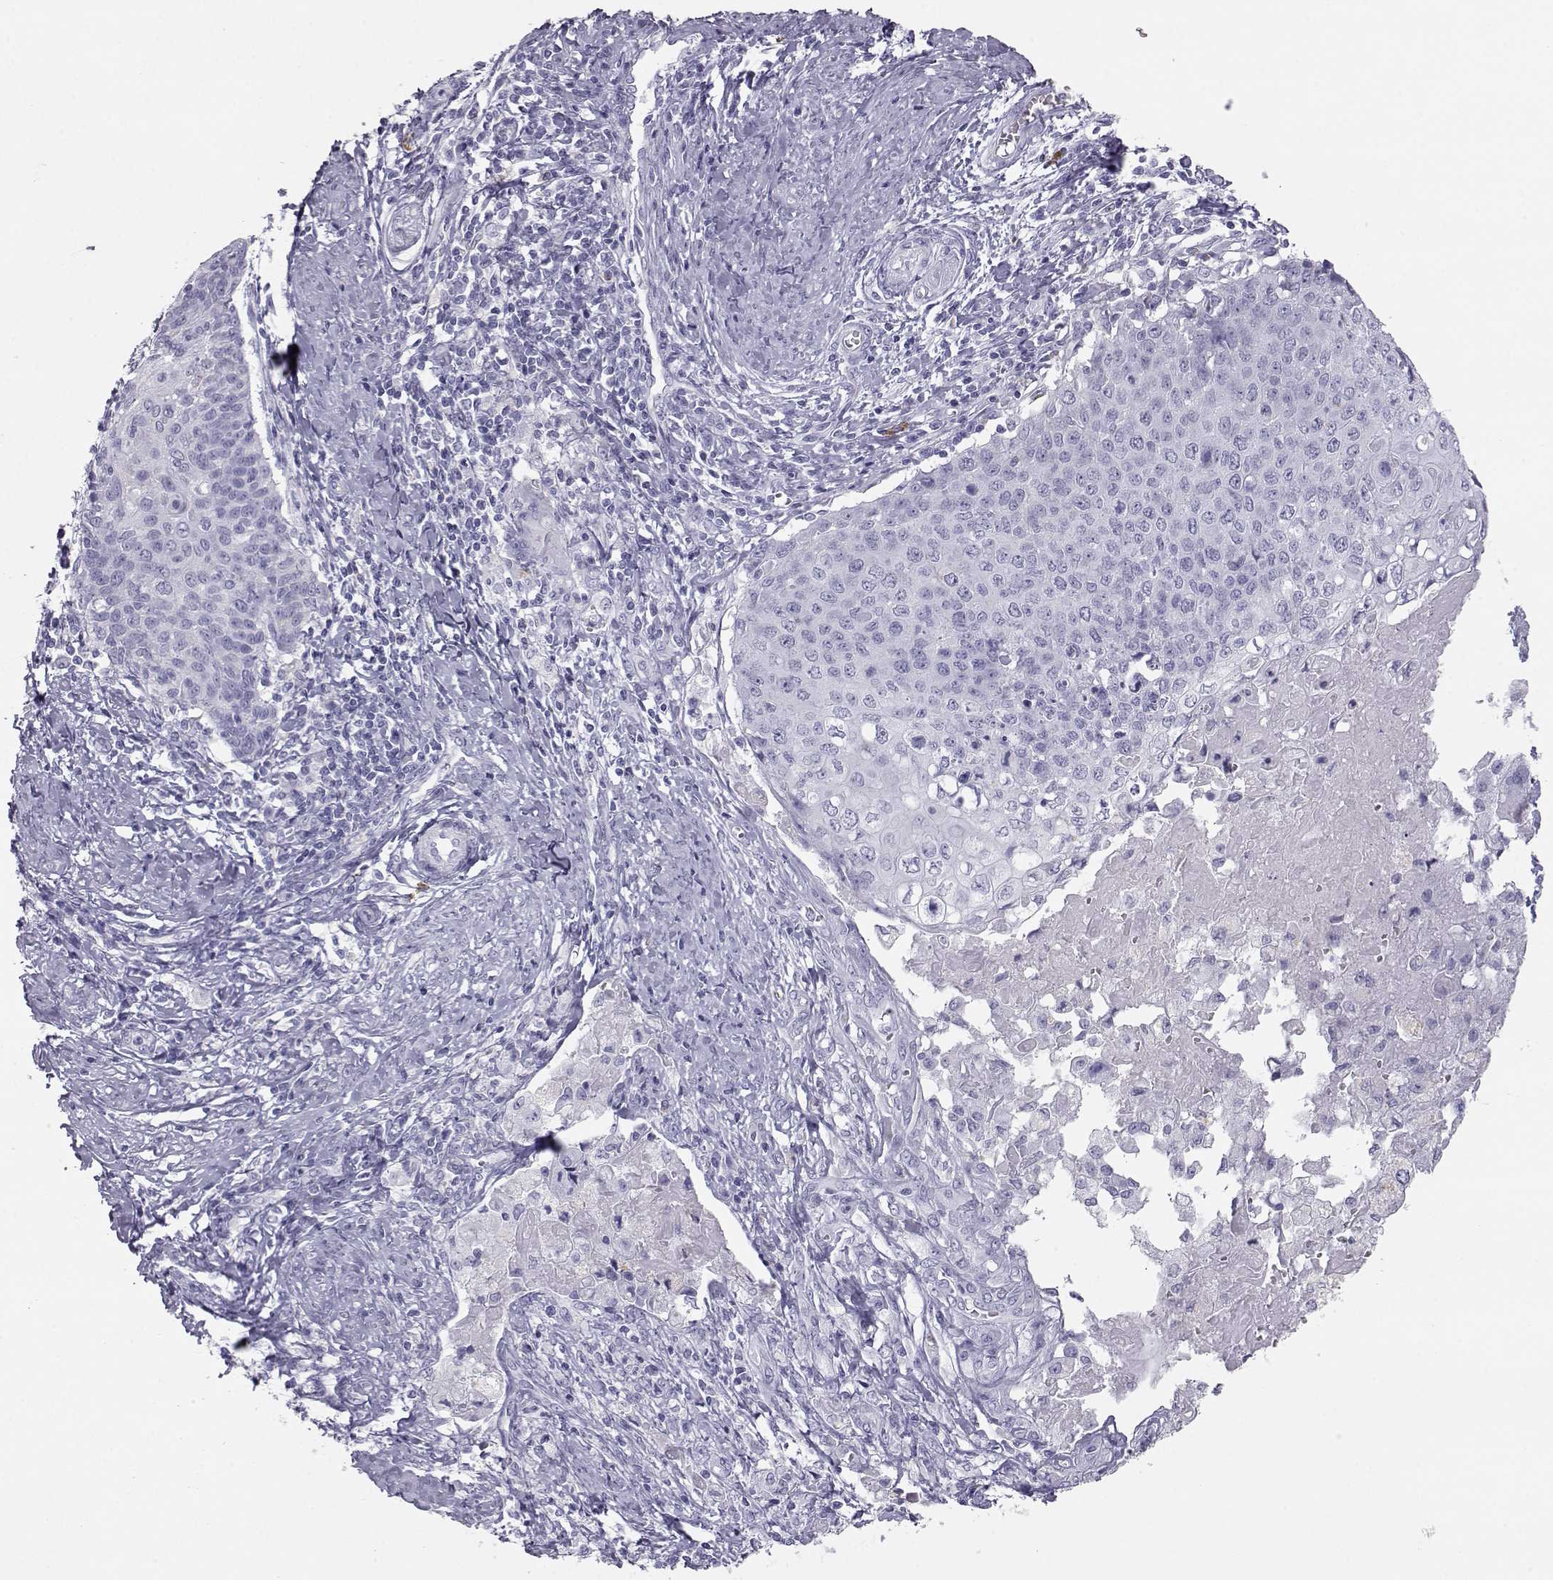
{"staining": {"intensity": "negative", "quantity": "none", "location": "none"}, "tissue": "cervical cancer", "cell_type": "Tumor cells", "image_type": "cancer", "snomed": [{"axis": "morphology", "description": "Squamous cell carcinoma, NOS"}, {"axis": "topography", "description": "Cervix"}], "caption": "High power microscopy image of an immunohistochemistry micrograph of cervical cancer (squamous cell carcinoma), revealing no significant expression in tumor cells.", "gene": "ITLN2", "patient": {"sex": "female", "age": 39}}